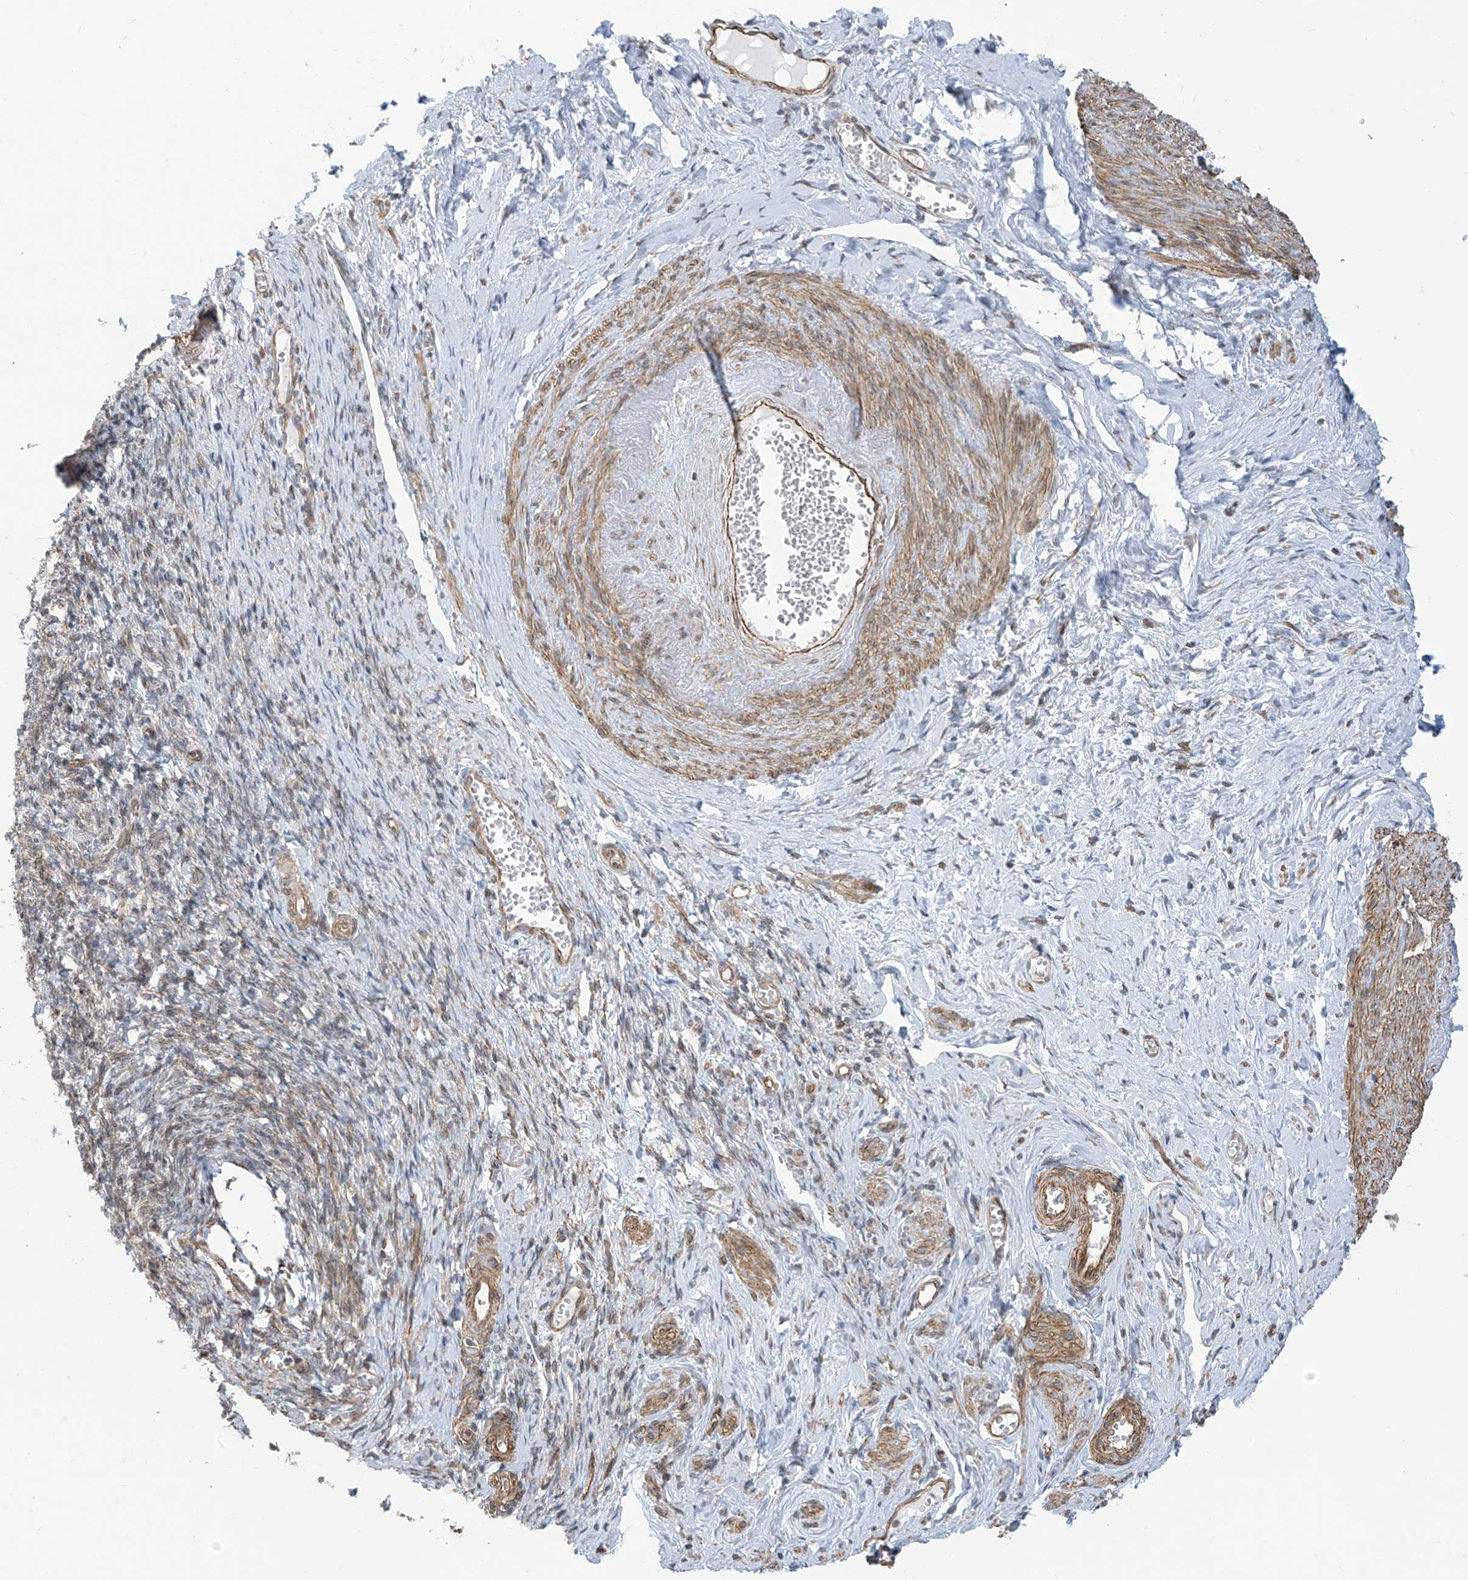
{"staining": {"intensity": "weak", "quantity": ">75%", "location": "cytoplasmic/membranous"}, "tissue": "adipose tissue", "cell_type": "Adipocytes", "image_type": "normal", "snomed": [{"axis": "morphology", "description": "Normal tissue, NOS"}, {"axis": "topography", "description": "Vascular tissue"}, {"axis": "topography", "description": "Fallopian tube"}, {"axis": "topography", "description": "Ovary"}], "caption": "This histopathology image shows unremarkable adipose tissue stained with IHC to label a protein in brown. The cytoplasmic/membranous of adipocytes show weak positivity for the protein. Nuclei are counter-stained blue.", "gene": "METAP1D", "patient": {"sex": "female", "age": 67}}